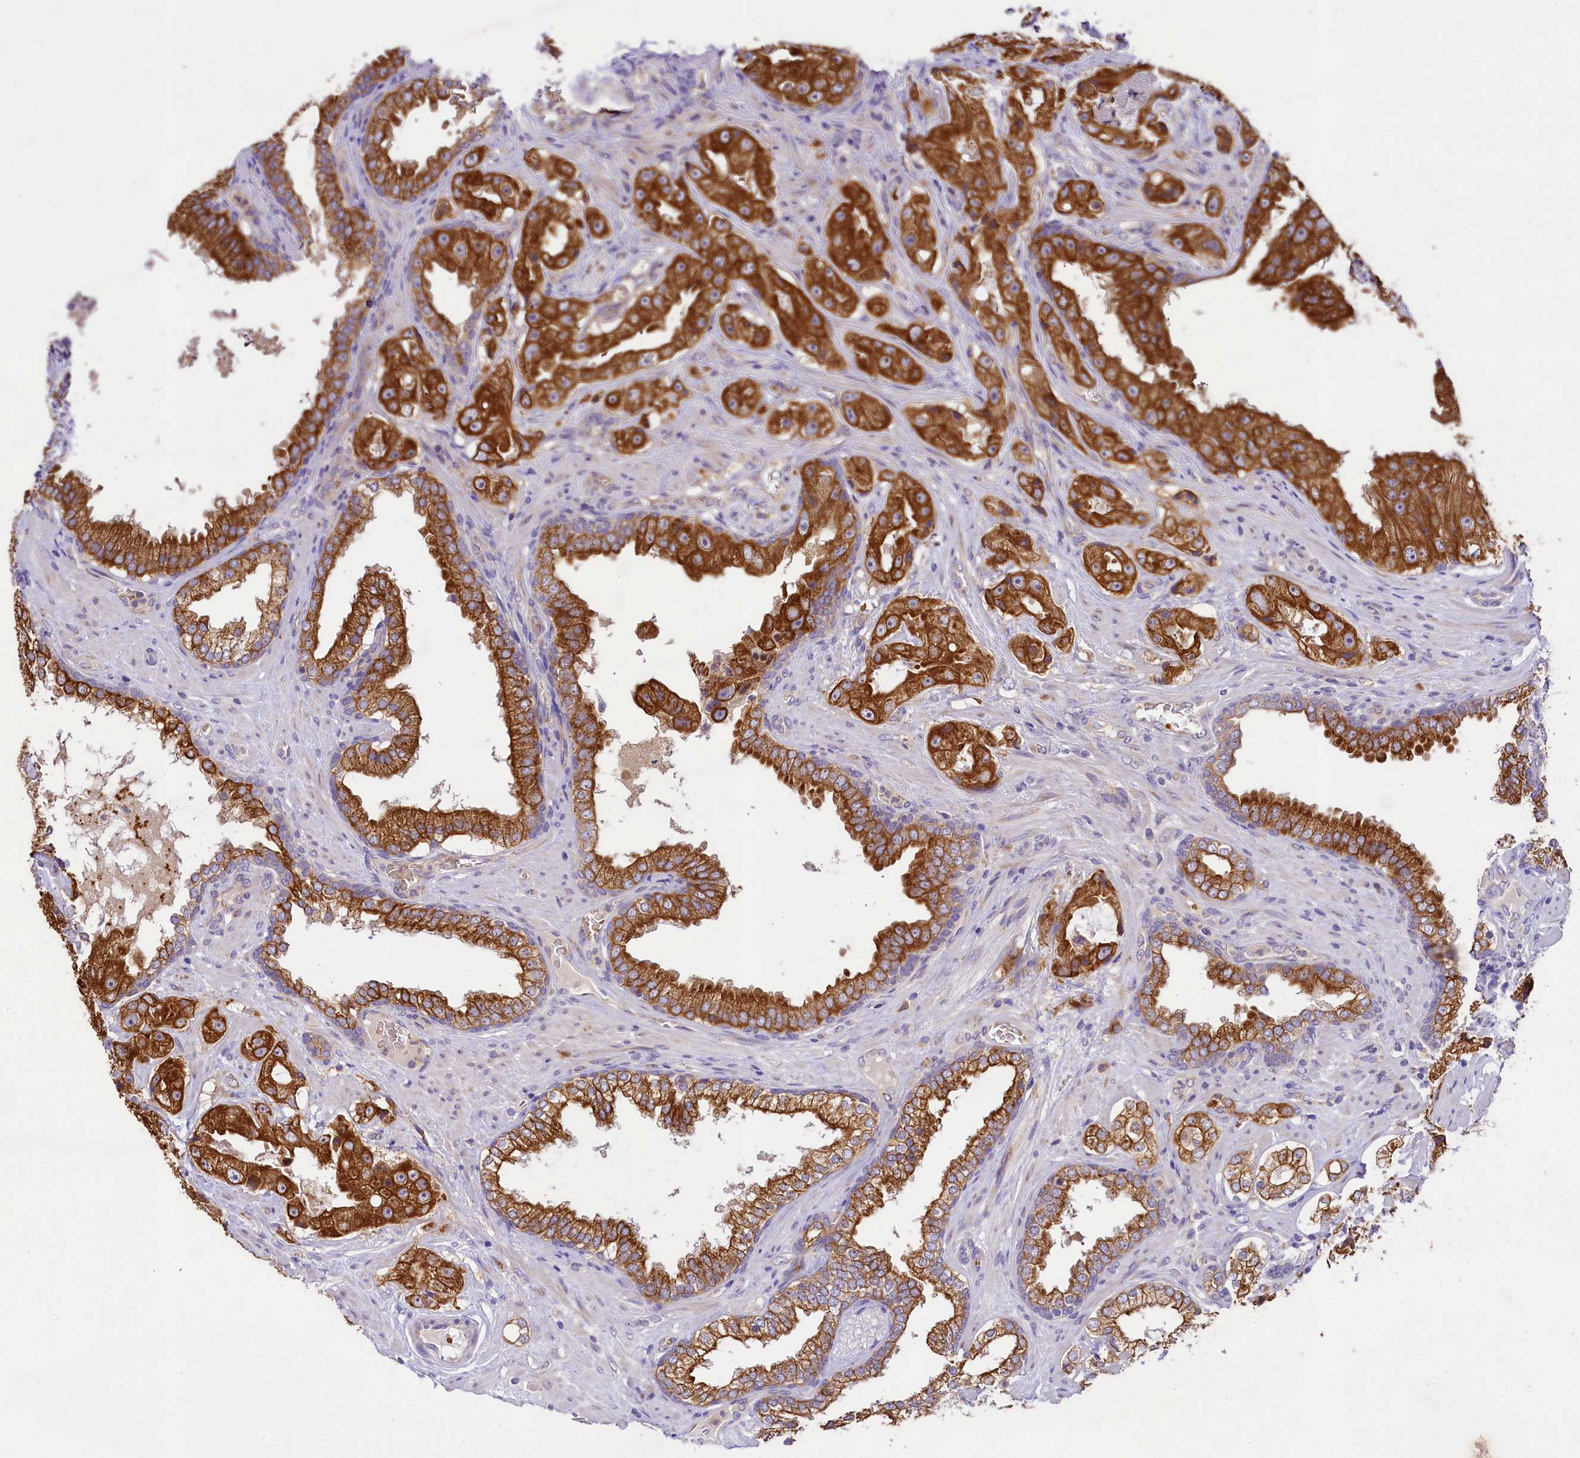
{"staining": {"intensity": "strong", "quantity": ">75%", "location": "cytoplasmic/membranous"}, "tissue": "prostate cancer", "cell_type": "Tumor cells", "image_type": "cancer", "snomed": [{"axis": "morphology", "description": "Adenocarcinoma, High grade"}, {"axis": "topography", "description": "Prostate"}], "caption": "Human adenocarcinoma (high-grade) (prostate) stained with a brown dye demonstrates strong cytoplasmic/membranous positive positivity in about >75% of tumor cells.", "gene": "LARP4", "patient": {"sex": "male", "age": 73}}